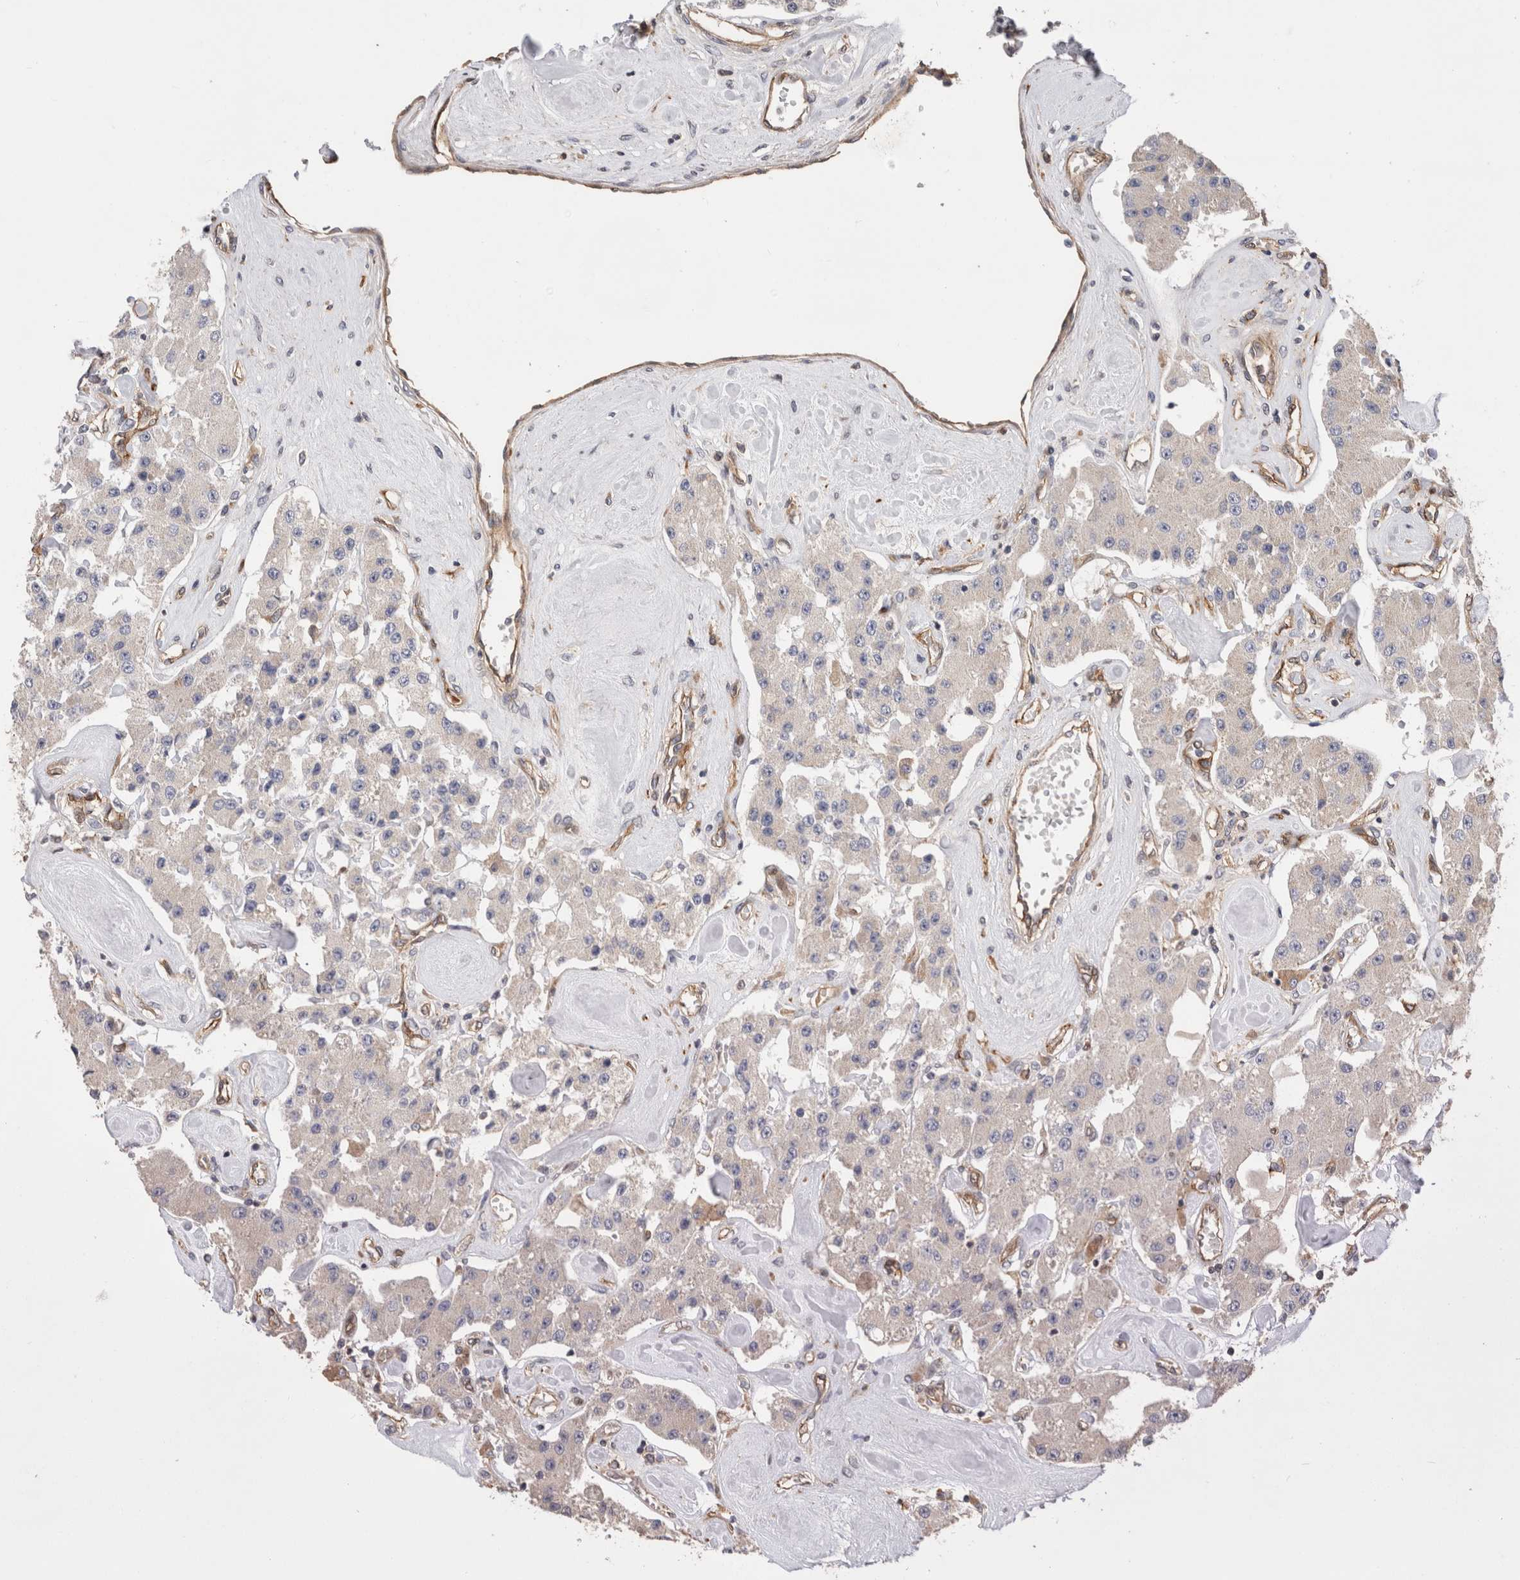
{"staining": {"intensity": "negative", "quantity": "none", "location": "none"}, "tissue": "carcinoid", "cell_type": "Tumor cells", "image_type": "cancer", "snomed": [{"axis": "morphology", "description": "Carcinoid, malignant, NOS"}, {"axis": "topography", "description": "Pancreas"}], "caption": "DAB (3,3'-diaminobenzidine) immunohistochemical staining of malignant carcinoid displays no significant expression in tumor cells.", "gene": "BNIP2", "patient": {"sex": "male", "age": 41}}